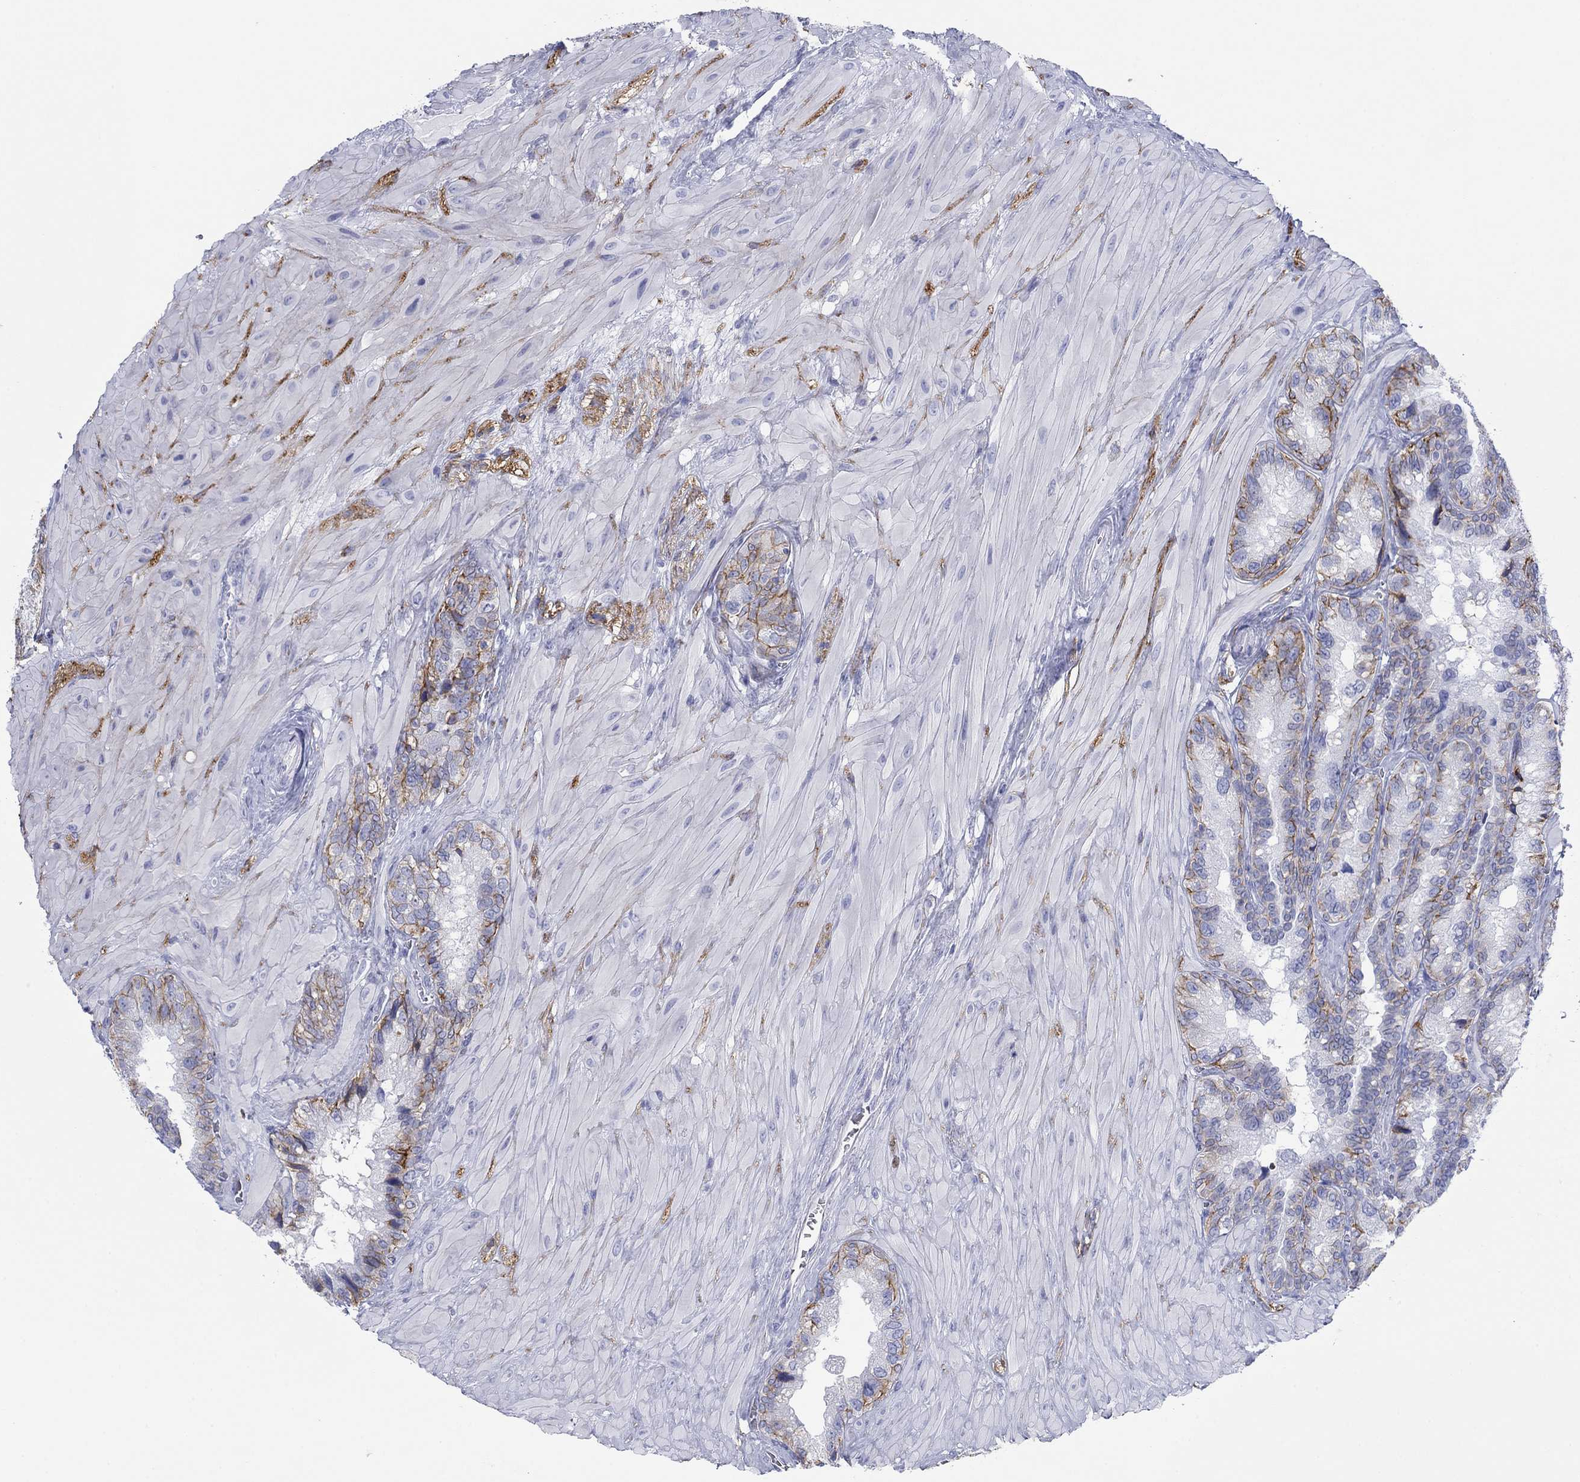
{"staining": {"intensity": "strong", "quantity": "<25%", "location": "cytoplasmic/membranous"}, "tissue": "prostate cancer", "cell_type": "Tumor cells", "image_type": "cancer", "snomed": [{"axis": "morphology", "description": "Adenocarcinoma, NOS"}, {"axis": "topography", "description": "Prostate and seminal vesicle, NOS"}], "caption": "IHC of human adenocarcinoma (prostate) displays medium levels of strong cytoplasmic/membranous staining in about <25% of tumor cells. The protein of interest is stained brown, and the nuclei are stained in blue (DAB IHC with brightfield microscopy, high magnification).", "gene": "ATP1B1", "patient": {"sex": "male", "age": 62}}